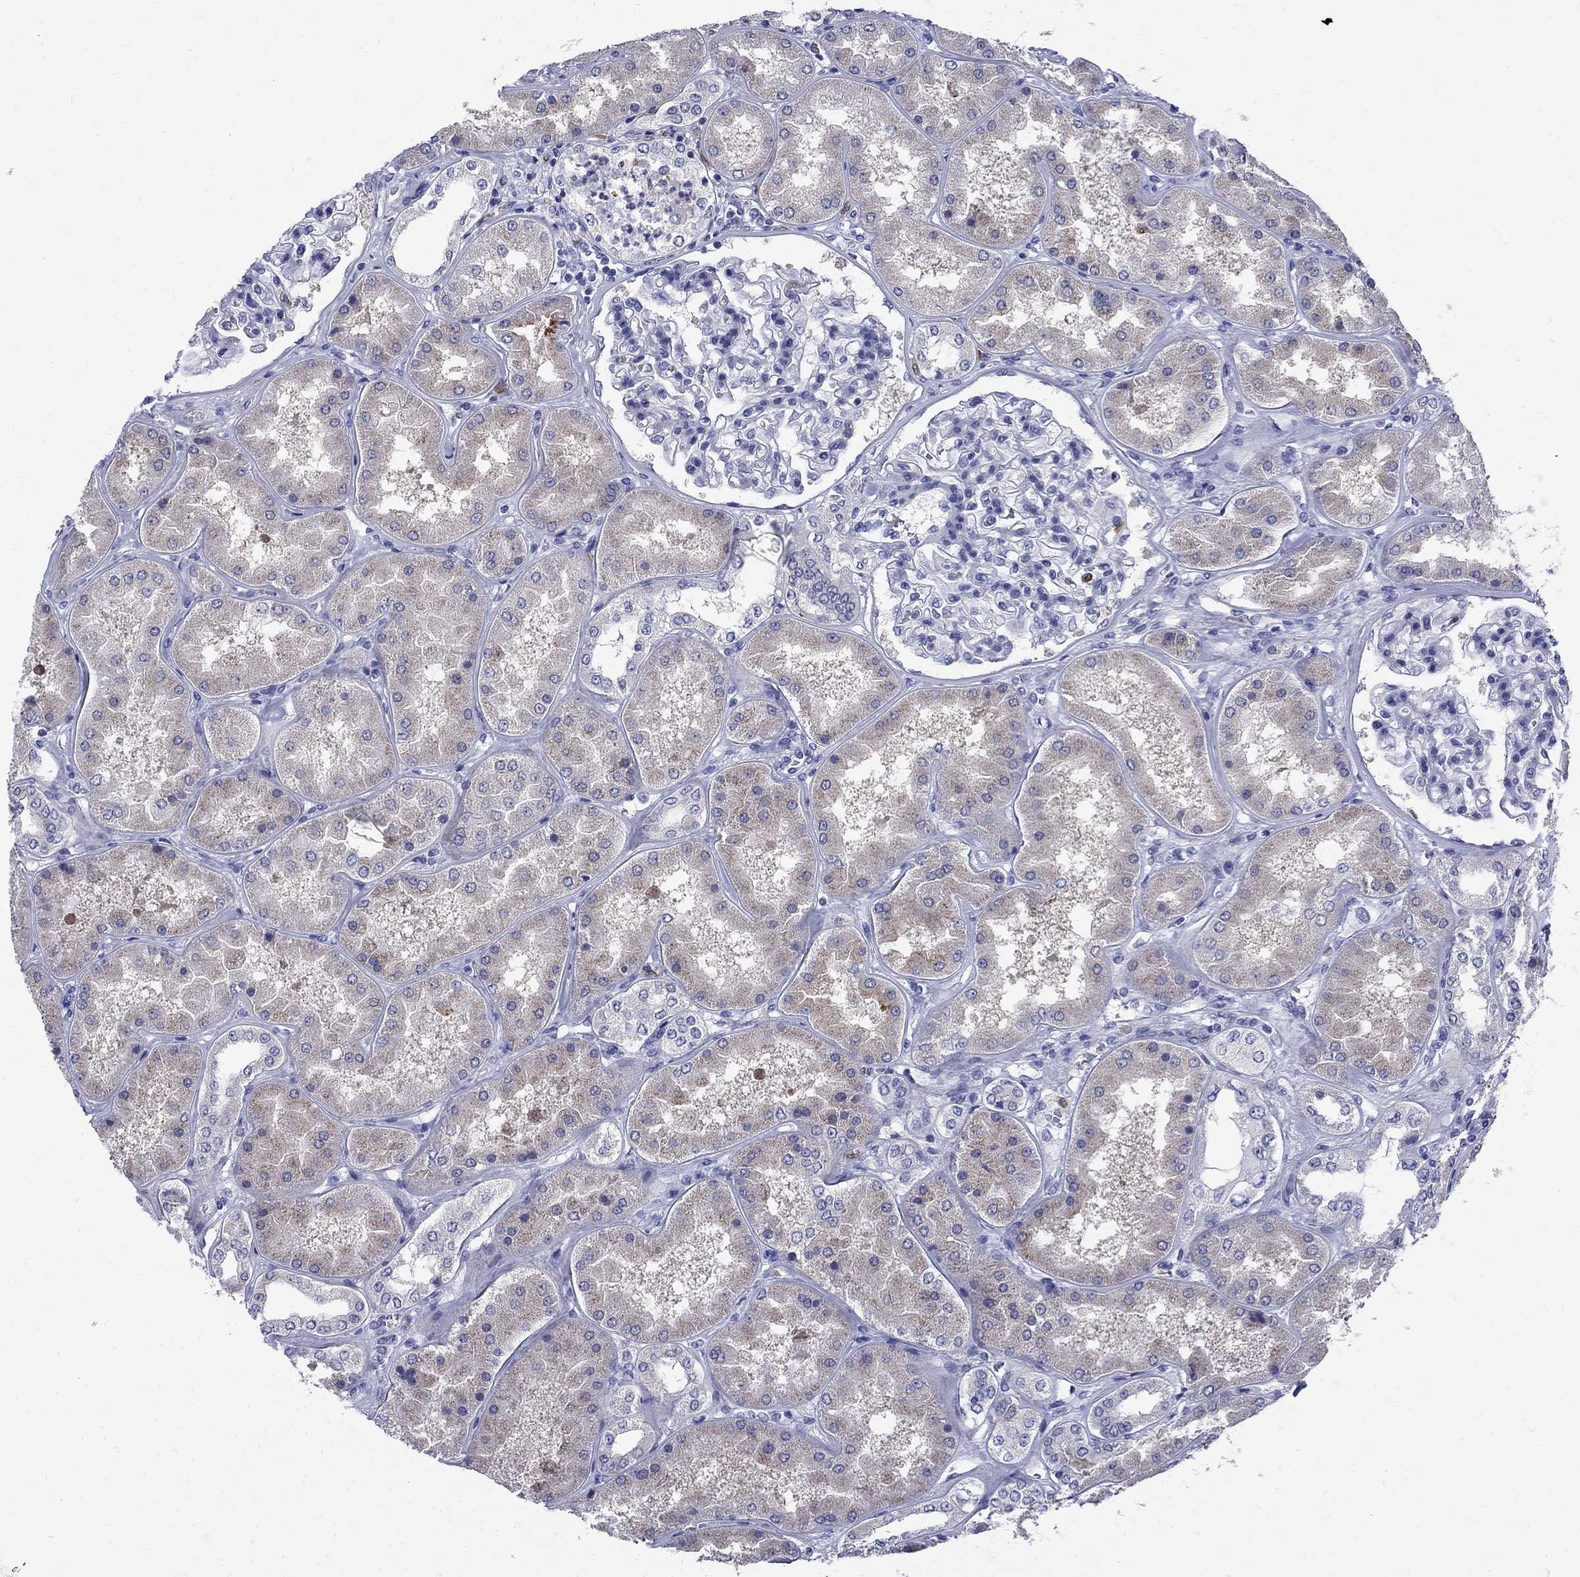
{"staining": {"intensity": "negative", "quantity": "none", "location": "none"}, "tissue": "kidney", "cell_type": "Cells in glomeruli", "image_type": "normal", "snomed": [{"axis": "morphology", "description": "Normal tissue, NOS"}, {"axis": "topography", "description": "Kidney"}], "caption": "The immunohistochemistry (IHC) image has no significant expression in cells in glomeruli of kidney.", "gene": "SERPINB2", "patient": {"sex": "female", "age": 56}}